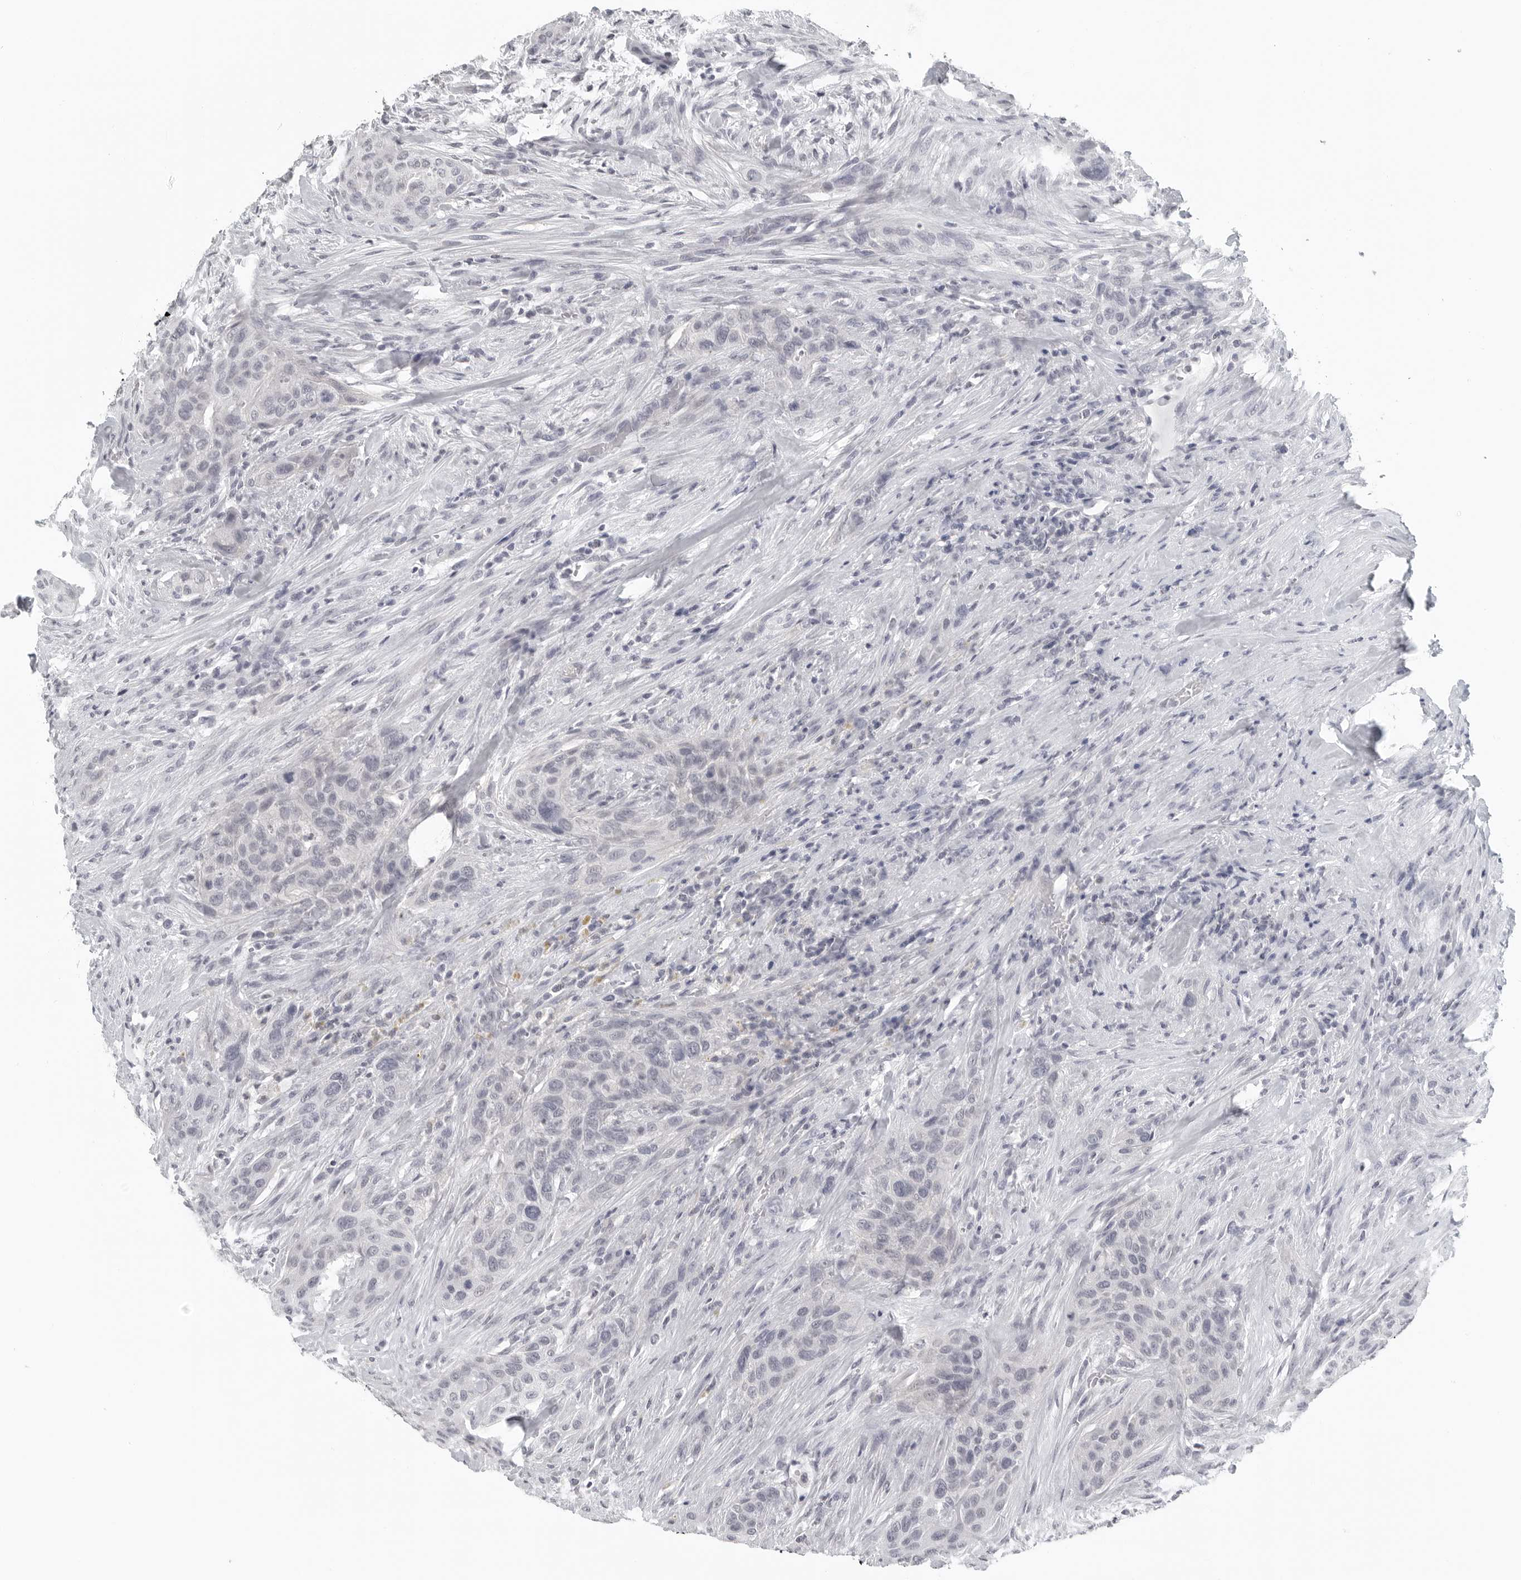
{"staining": {"intensity": "weak", "quantity": "<25%", "location": "nuclear"}, "tissue": "urothelial cancer", "cell_type": "Tumor cells", "image_type": "cancer", "snomed": [{"axis": "morphology", "description": "Urothelial carcinoma, High grade"}, {"axis": "topography", "description": "Urinary bladder"}], "caption": "Immunohistochemistry (IHC) micrograph of neoplastic tissue: urothelial cancer stained with DAB shows no significant protein staining in tumor cells. Nuclei are stained in blue.", "gene": "BPIFA1", "patient": {"sex": "male", "age": 35}}